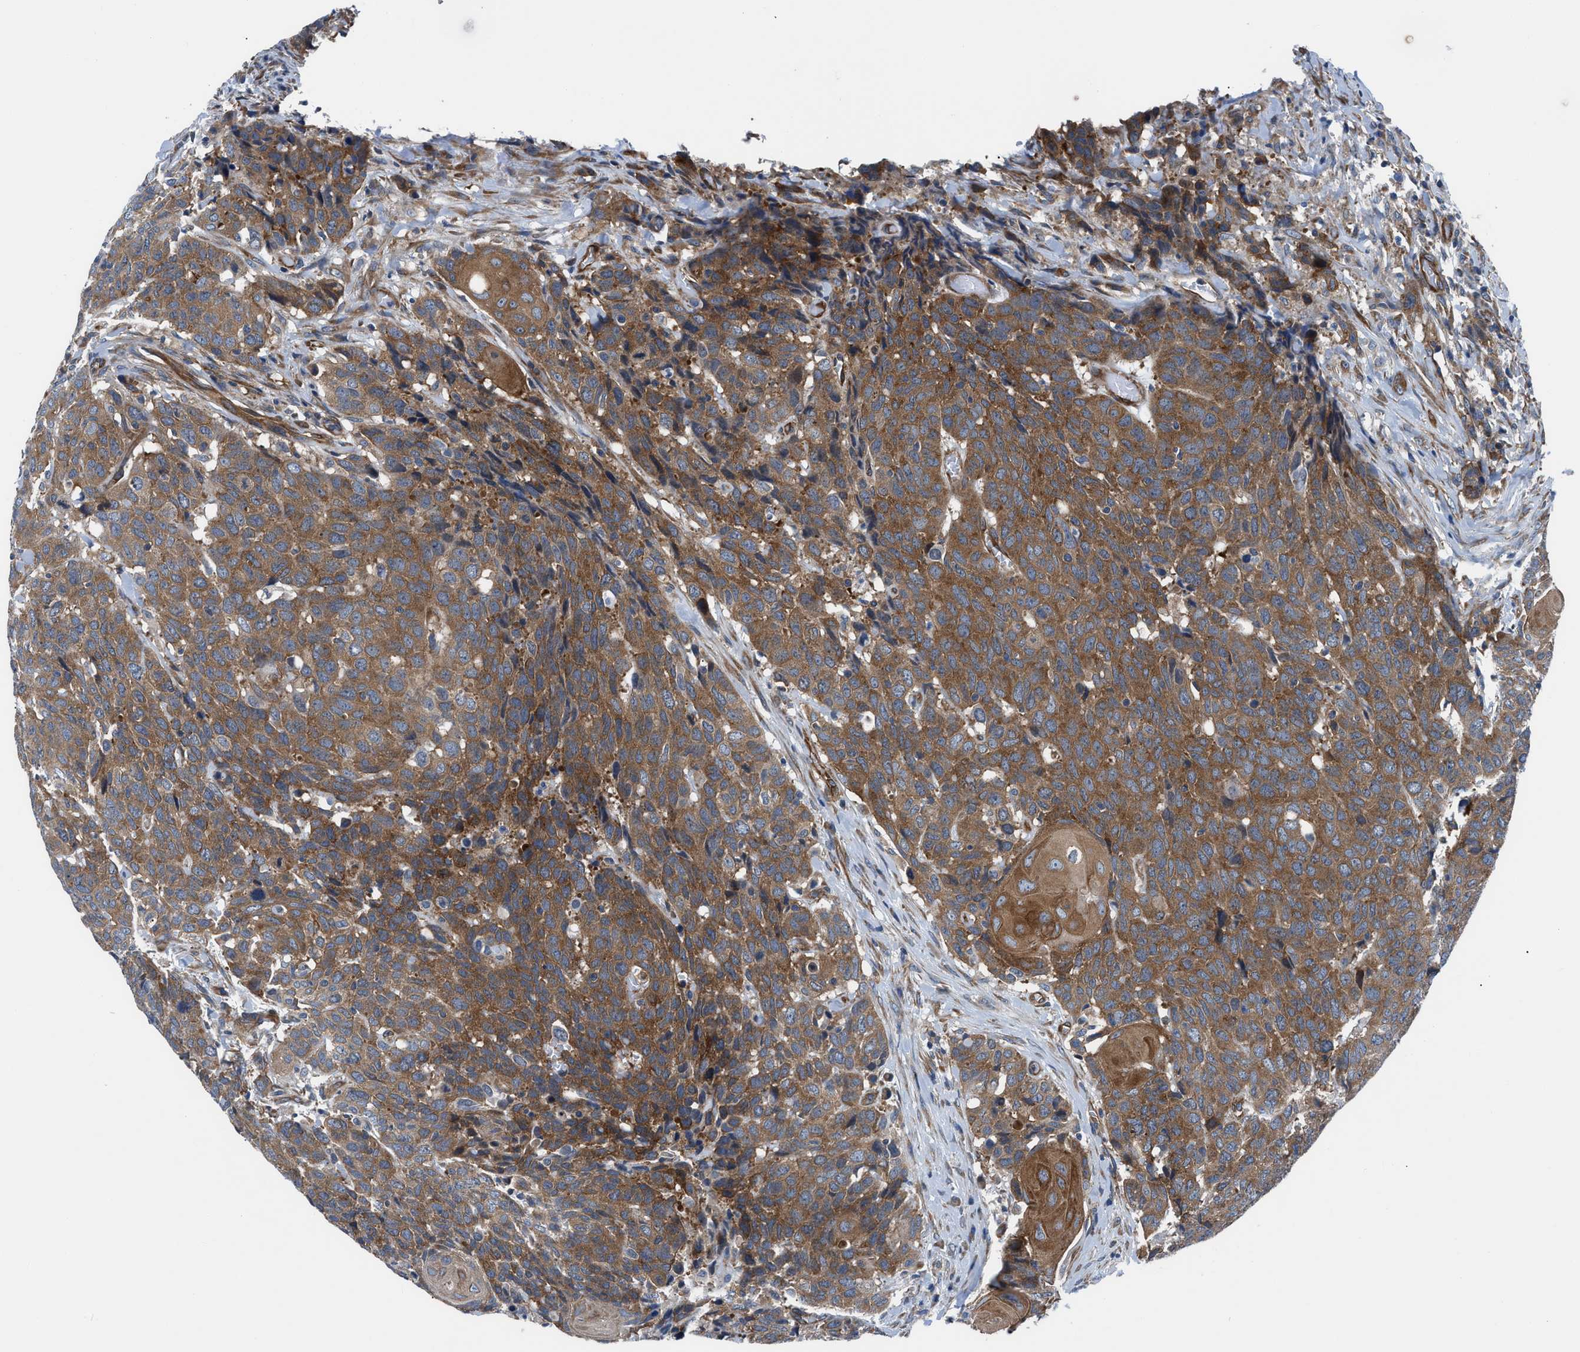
{"staining": {"intensity": "strong", "quantity": ">75%", "location": "cytoplasmic/membranous"}, "tissue": "head and neck cancer", "cell_type": "Tumor cells", "image_type": "cancer", "snomed": [{"axis": "morphology", "description": "Squamous cell carcinoma, NOS"}, {"axis": "topography", "description": "Head-Neck"}], "caption": "Immunohistochemical staining of human head and neck squamous cell carcinoma displays high levels of strong cytoplasmic/membranous protein positivity in about >75% of tumor cells.", "gene": "TRIP4", "patient": {"sex": "male", "age": 66}}